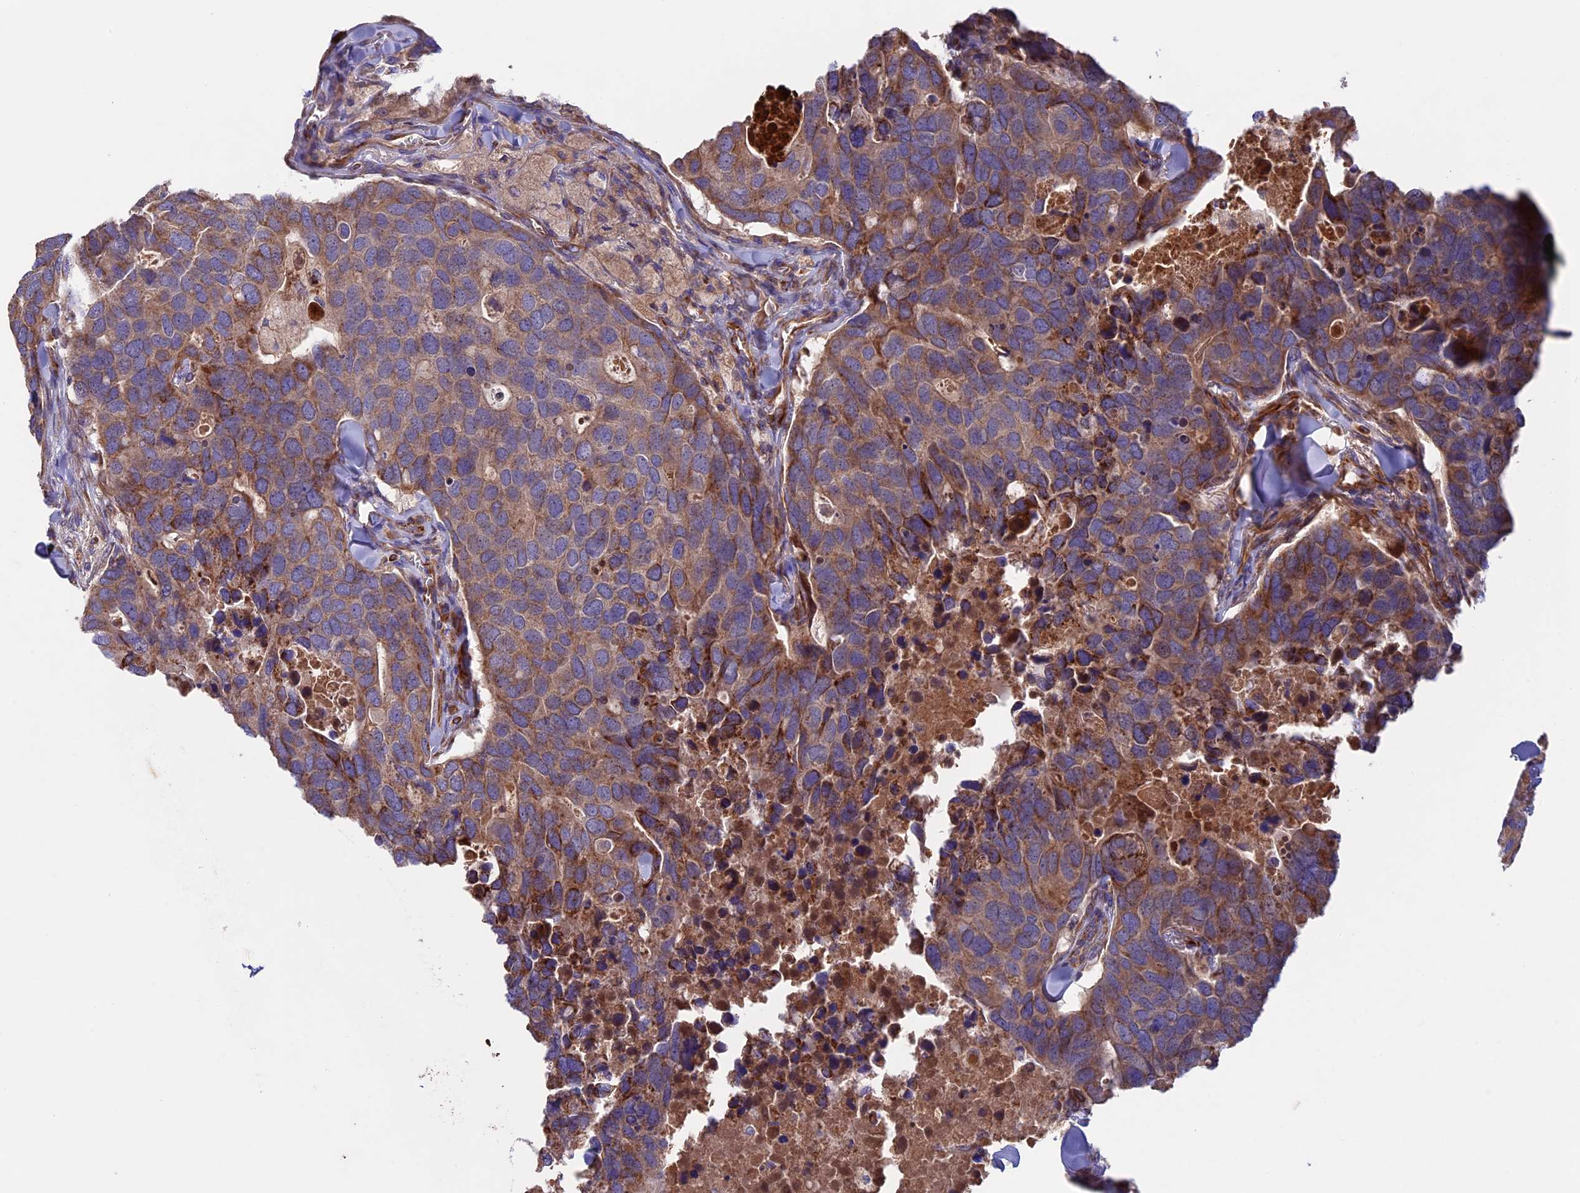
{"staining": {"intensity": "moderate", "quantity": ">75%", "location": "cytoplasmic/membranous"}, "tissue": "breast cancer", "cell_type": "Tumor cells", "image_type": "cancer", "snomed": [{"axis": "morphology", "description": "Duct carcinoma"}, {"axis": "topography", "description": "Breast"}], "caption": "The photomicrograph demonstrates a brown stain indicating the presence of a protein in the cytoplasmic/membranous of tumor cells in breast cancer. The staining is performed using DAB (3,3'-diaminobenzidine) brown chromogen to label protein expression. The nuclei are counter-stained blue using hematoxylin.", "gene": "SLC15A5", "patient": {"sex": "female", "age": 83}}